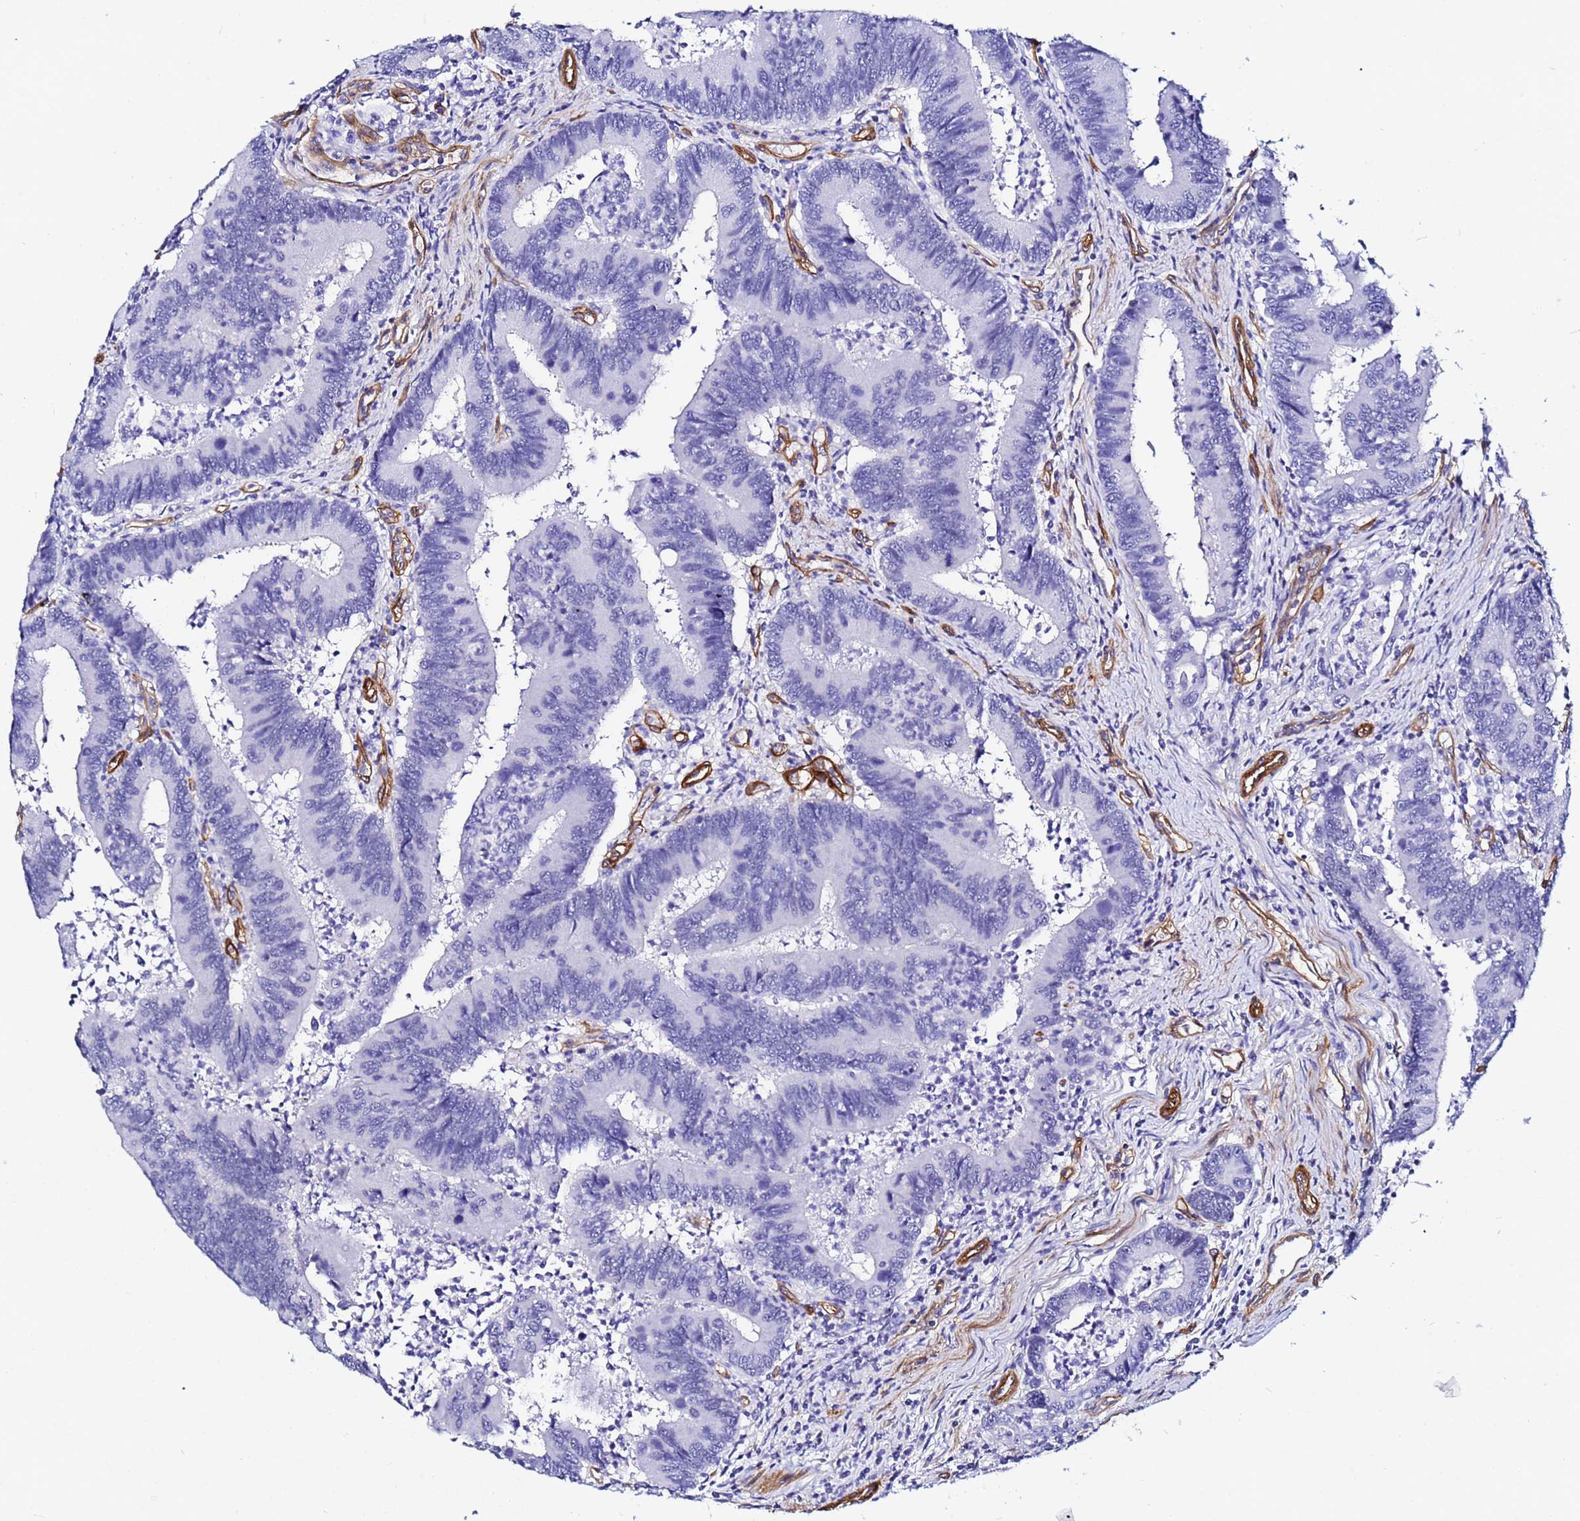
{"staining": {"intensity": "negative", "quantity": "none", "location": "none"}, "tissue": "colorectal cancer", "cell_type": "Tumor cells", "image_type": "cancer", "snomed": [{"axis": "morphology", "description": "Adenocarcinoma, NOS"}, {"axis": "topography", "description": "Colon"}], "caption": "This is an IHC photomicrograph of adenocarcinoma (colorectal). There is no staining in tumor cells.", "gene": "DEFB104A", "patient": {"sex": "female", "age": 67}}